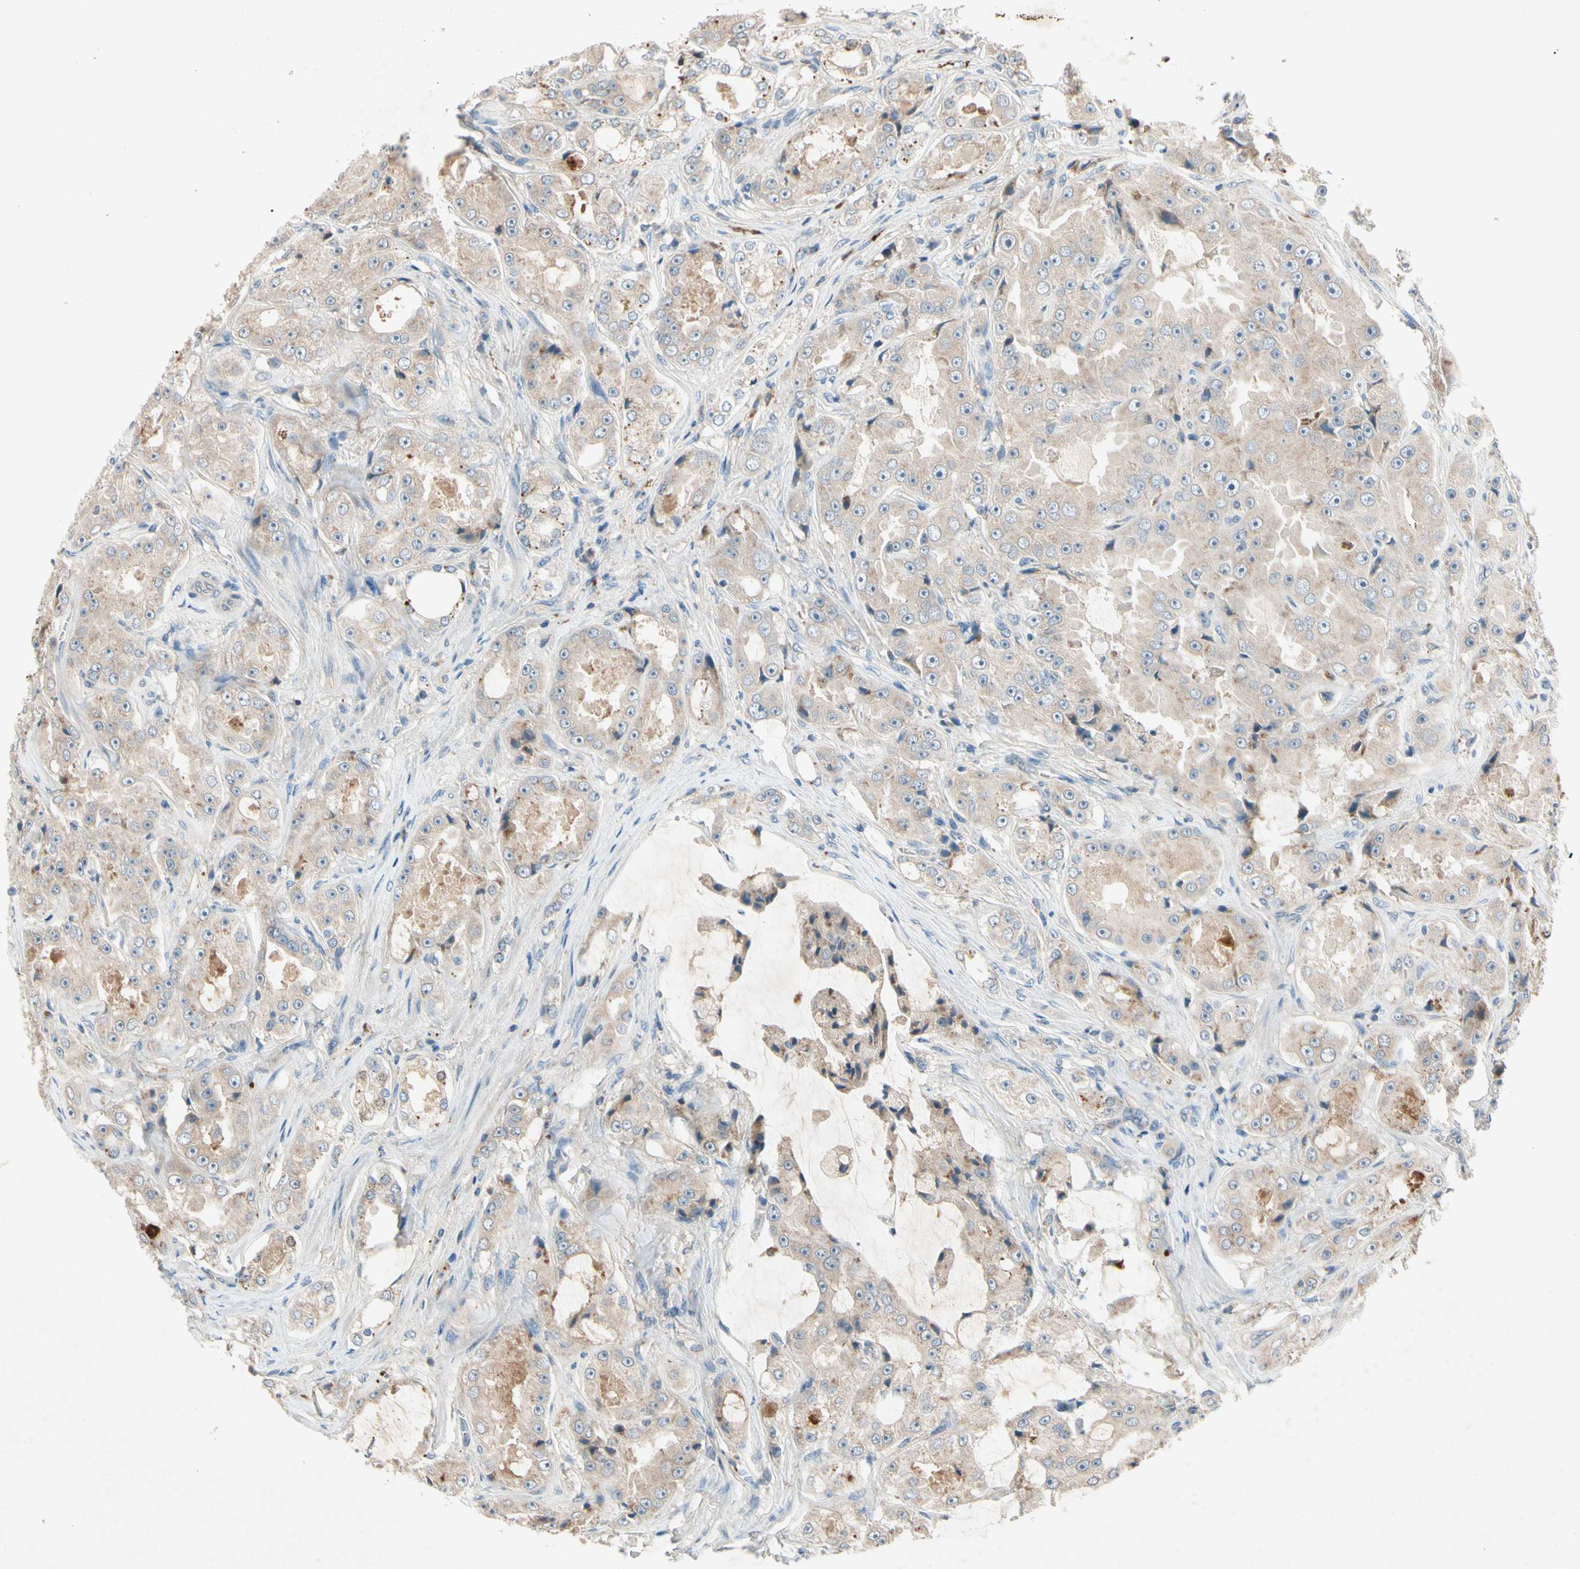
{"staining": {"intensity": "weak", "quantity": "25%-75%", "location": "cytoplasmic/membranous"}, "tissue": "prostate cancer", "cell_type": "Tumor cells", "image_type": "cancer", "snomed": [{"axis": "morphology", "description": "Adenocarcinoma, High grade"}, {"axis": "topography", "description": "Prostate"}], "caption": "Protein staining by IHC displays weak cytoplasmic/membranous staining in approximately 25%-75% of tumor cells in prostate cancer (adenocarcinoma (high-grade)).", "gene": "IL1RL1", "patient": {"sex": "male", "age": 73}}